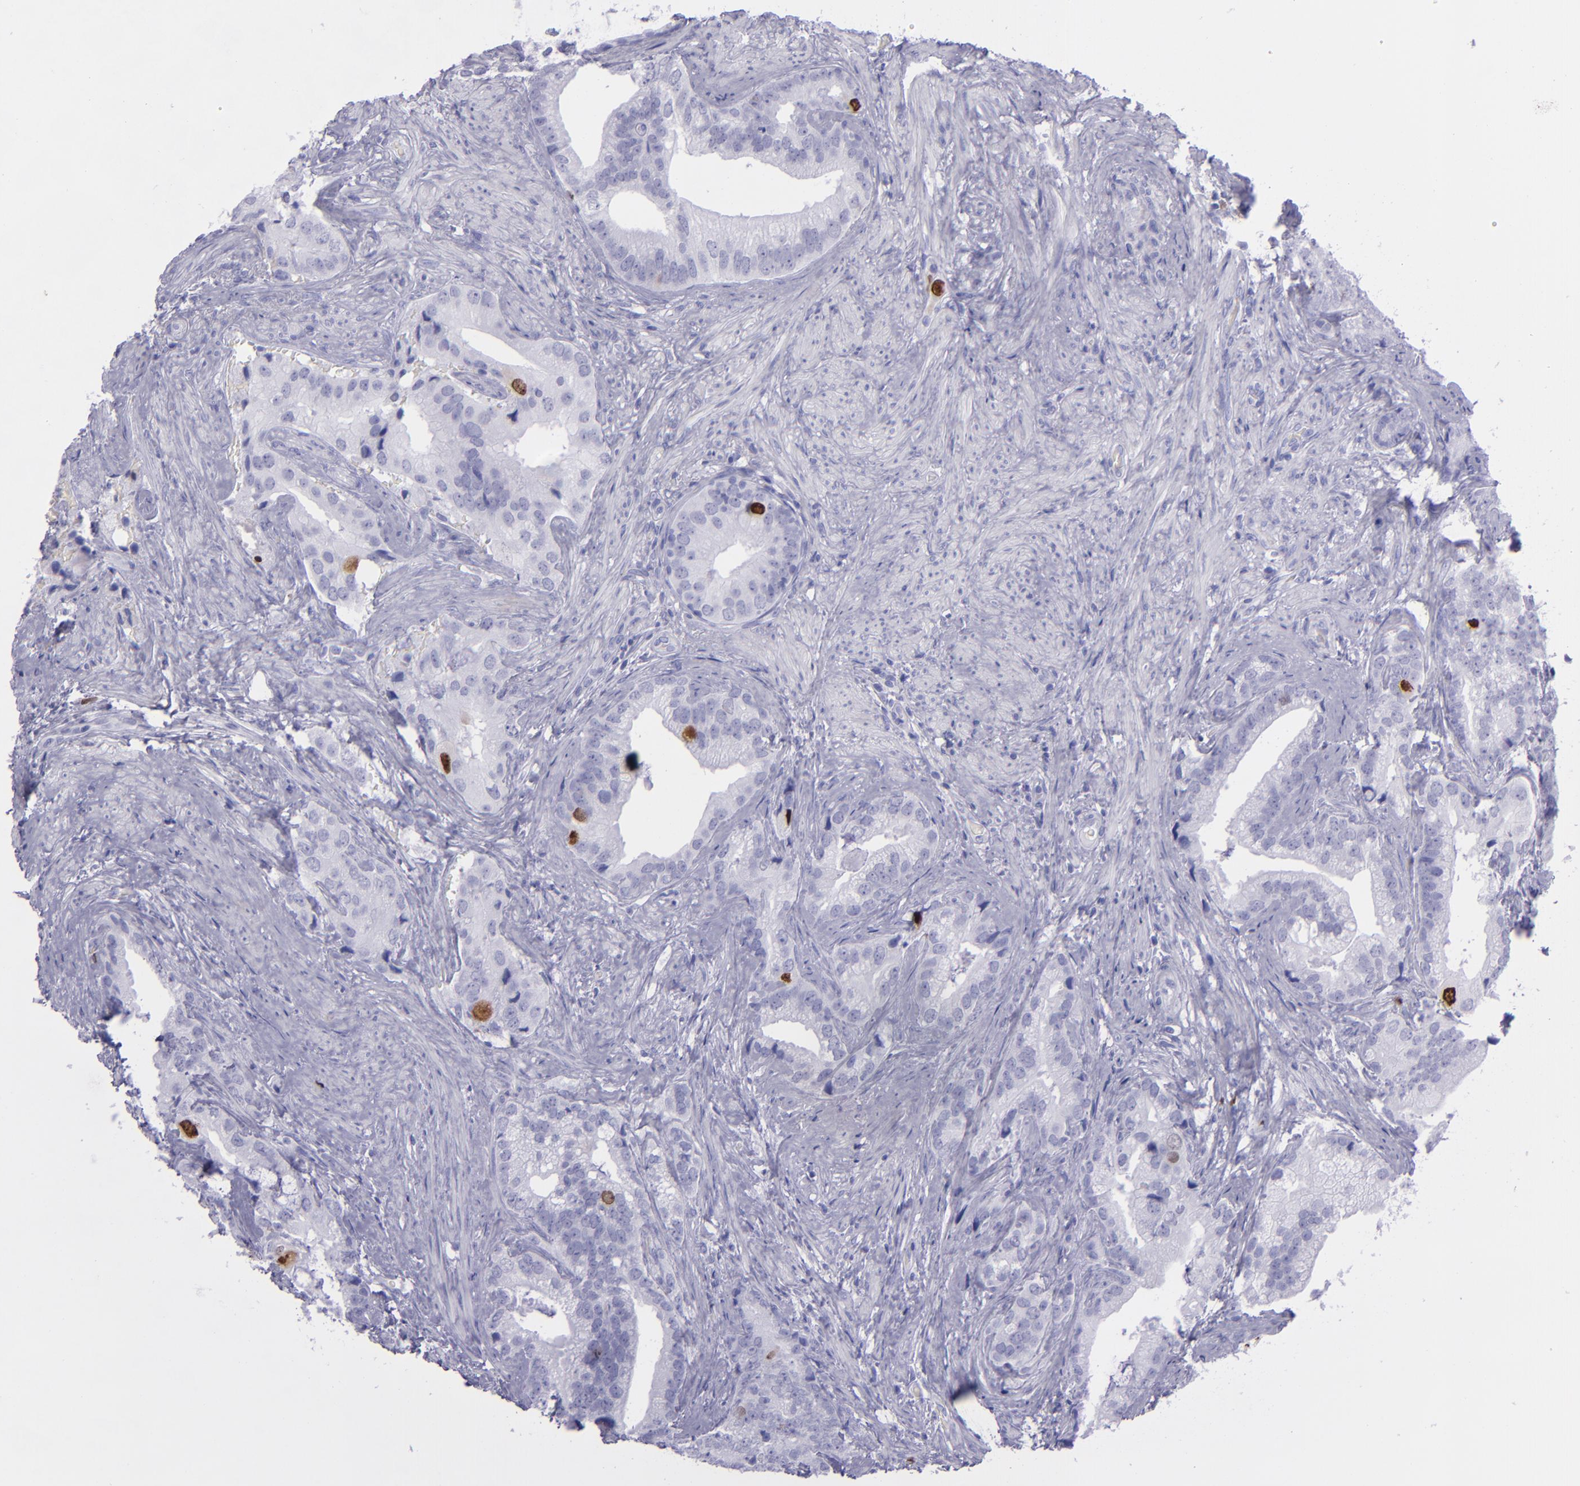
{"staining": {"intensity": "strong", "quantity": "<25%", "location": "nuclear"}, "tissue": "prostate cancer", "cell_type": "Tumor cells", "image_type": "cancer", "snomed": [{"axis": "morphology", "description": "Adenocarcinoma, Low grade"}, {"axis": "topography", "description": "Prostate"}], "caption": "Immunohistochemical staining of adenocarcinoma (low-grade) (prostate) displays medium levels of strong nuclear protein positivity in about <25% of tumor cells.", "gene": "TOP2A", "patient": {"sex": "male", "age": 71}}